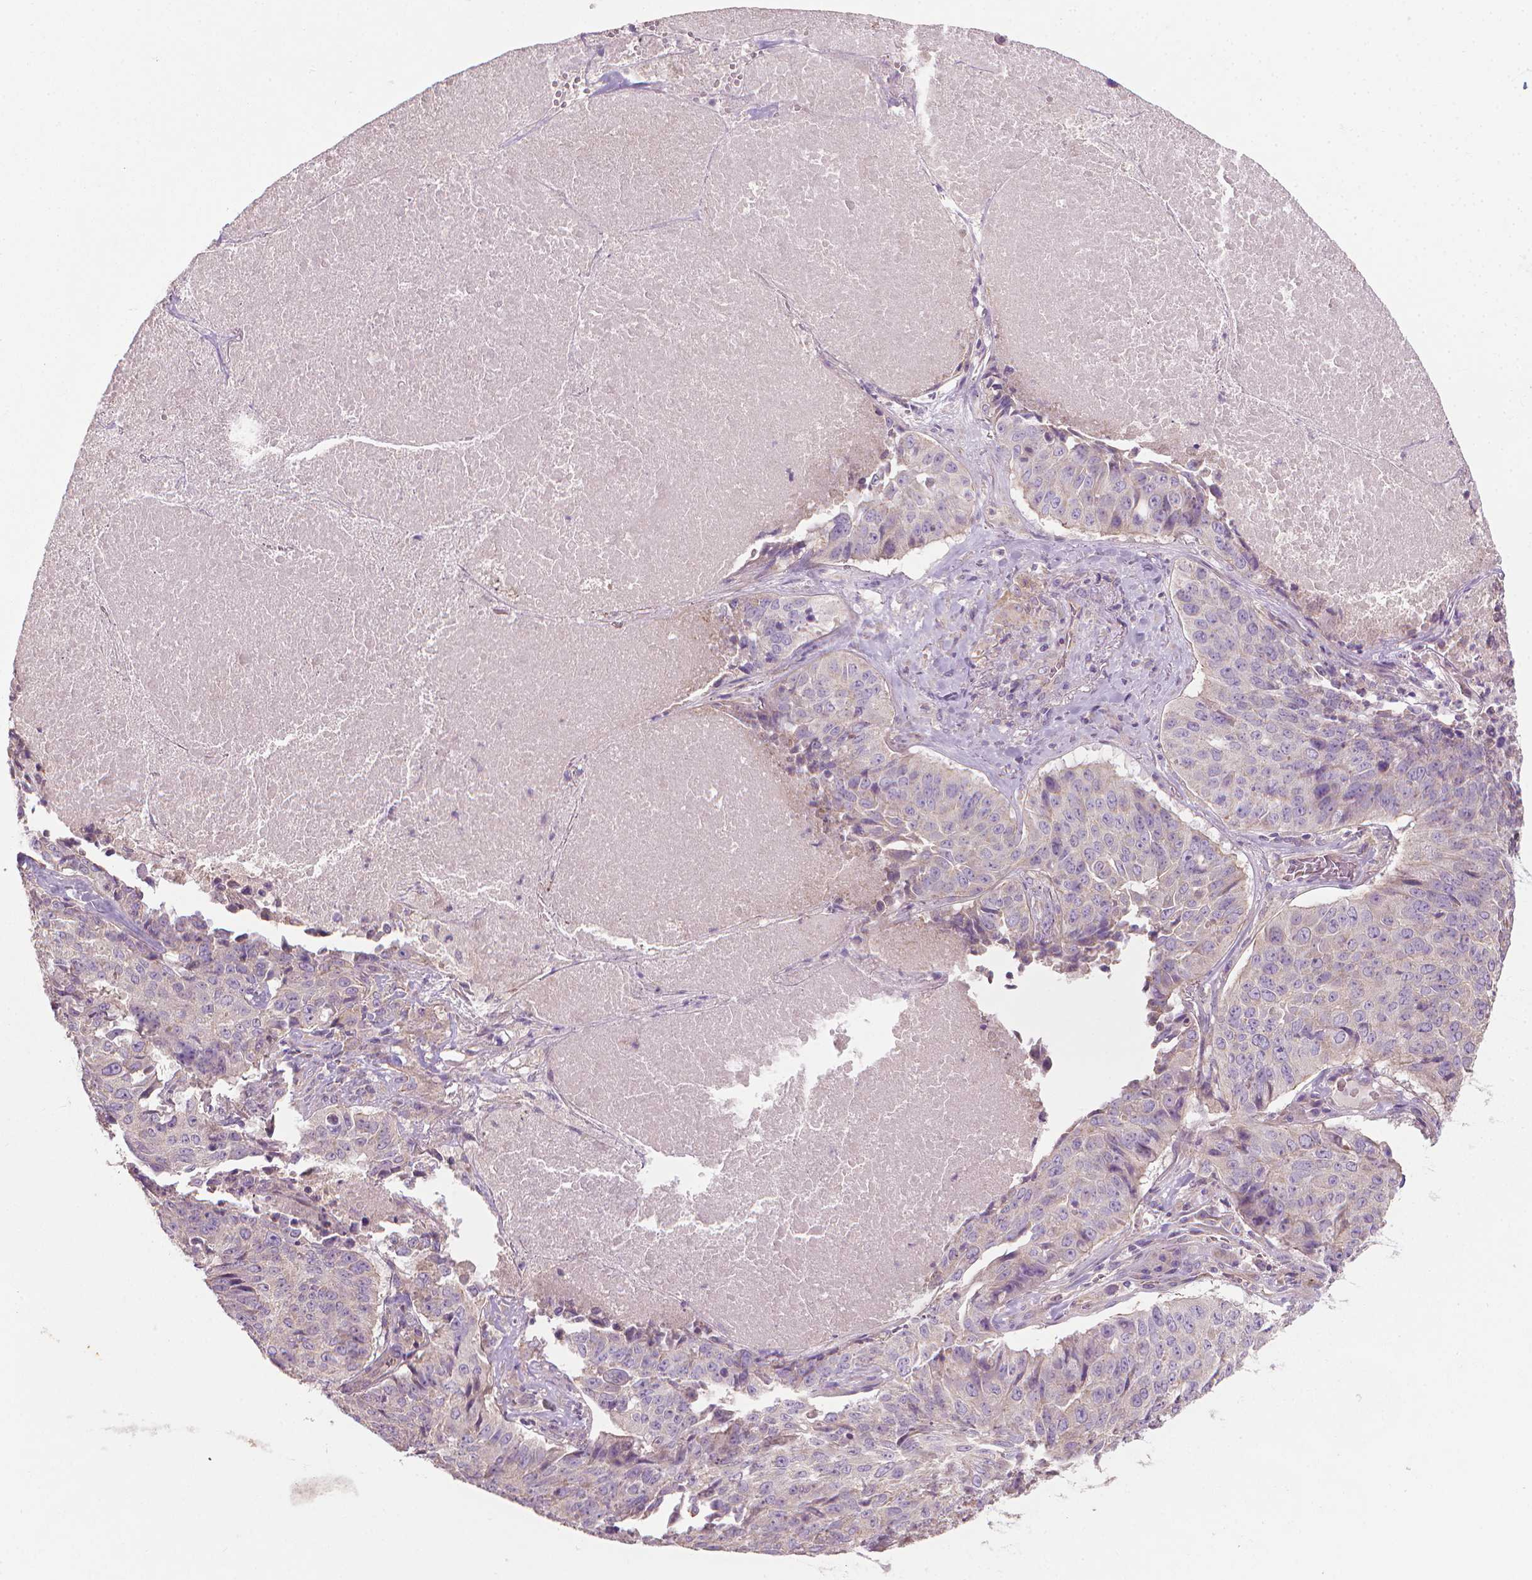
{"staining": {"intensity": "negative", "quantity": "none", "location": "none"}, "tissue": "lung cancer", "cell_type": "Tumor cells", "image_type": "cancer", "snomed": [{"axis": "morphology", "description": "Normal tissue, NOS"}, {"axis": "morphology", "description": "Squamous cell carcinoma, NOS"}, {"axis": "topography", "description": "Bronchus"}, {"axis": "topography", "description": "Lung"}], "caption": "Immunohistochemical staining of lung cancer (squamous cell carcinoma) reveals no significant expression in tumor cells. (DAB (3,3'-diaminobenzidine) immunohistochemistry visualized using brightfield microscopy, high magnification).", "gene": "RIIAD1", "patient": {"sex": "male", "age": 64}}